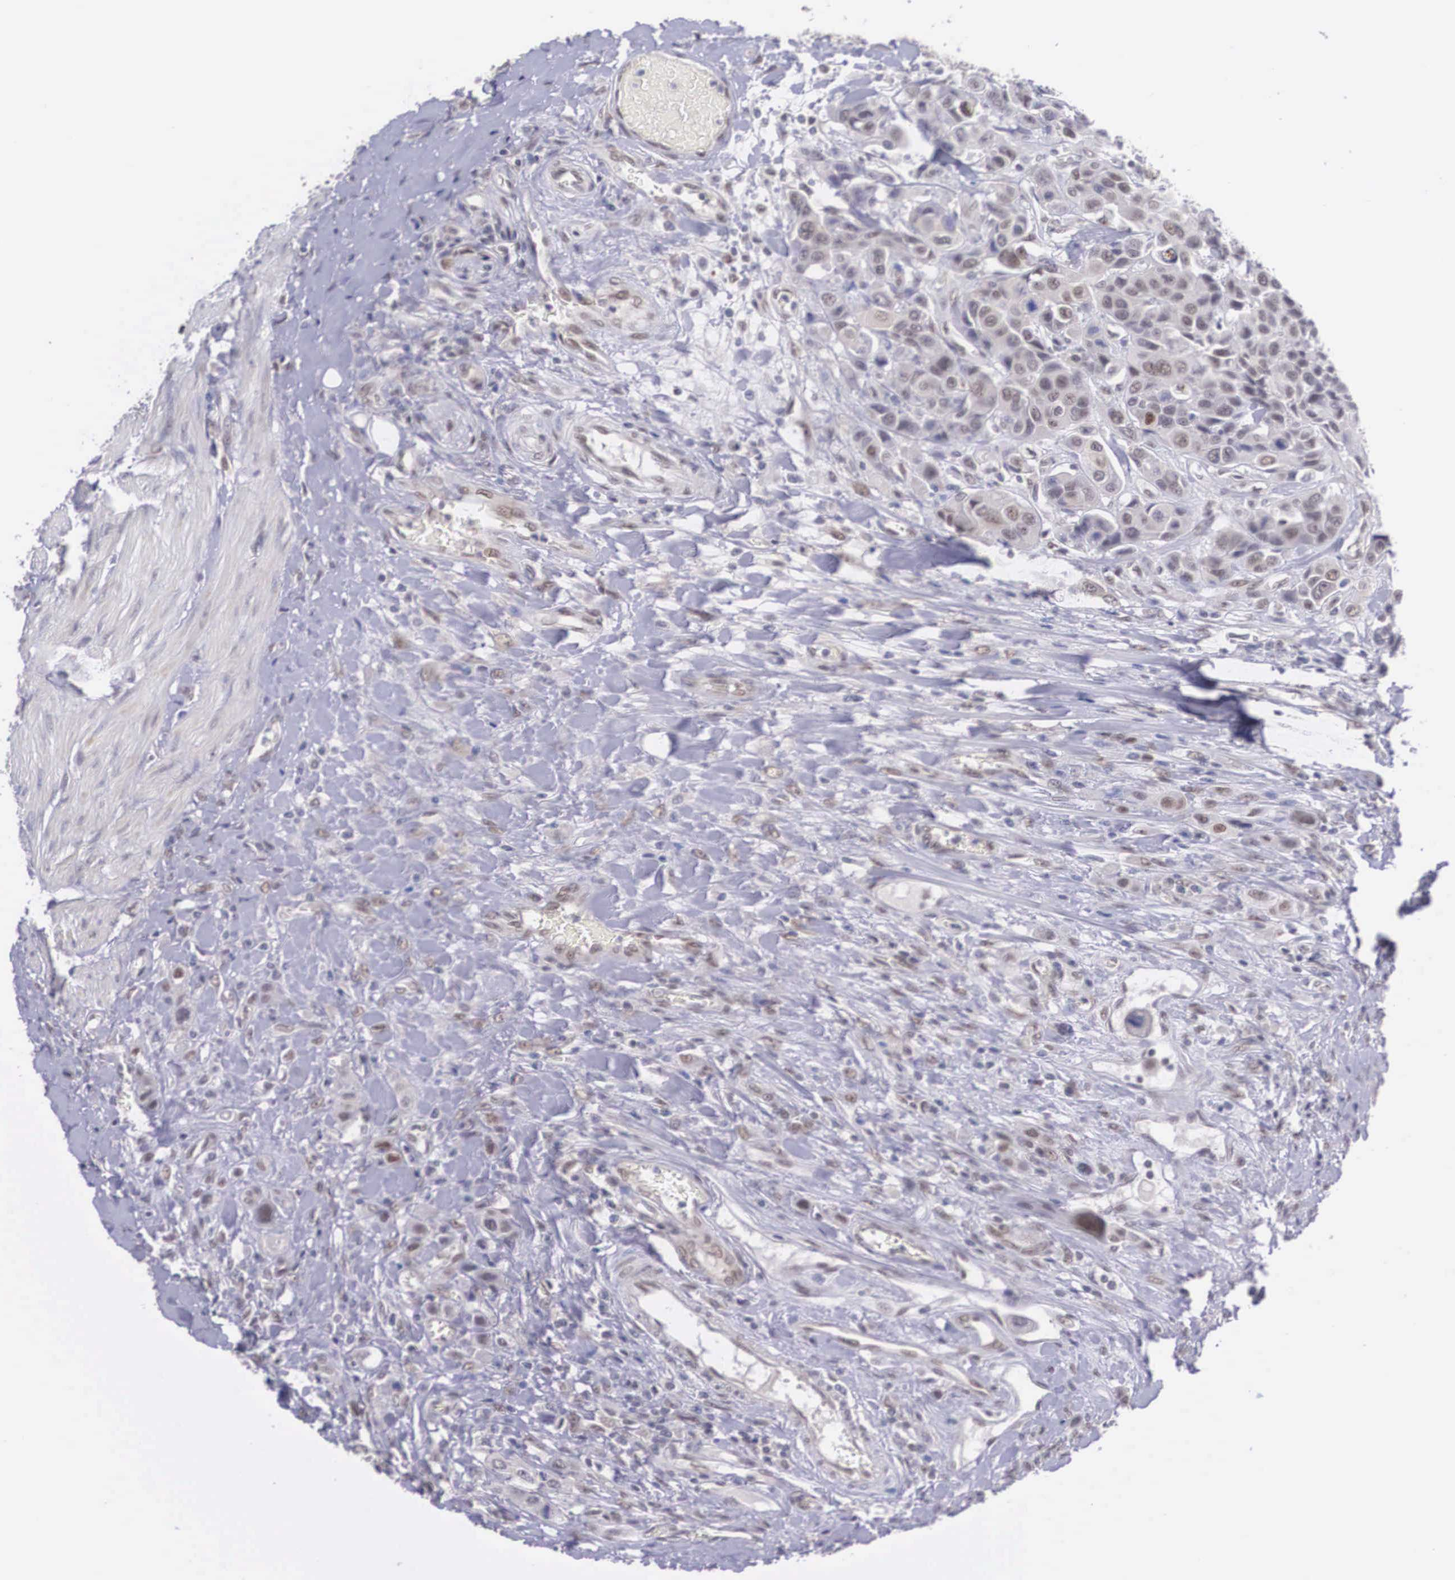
{"staining": {"intensity": "weak", "quantity": "25%-75%", "location": "cytoplasmic/membranous,nuclear"}, "tissue": "urothelial cancer", "cell_type": "Tumor cells", "image_type": "cancer", "snomed": [{"axis": "morphology", "description": "Urothelial carcinoma, High grade"}, {"axis": "topography", "description": "Urinary bladder"}], "caption": "Protein expression analysis of urothelial cancer reveals weak cytoplasmic/membranous and nuclear expression in approximately 25%-75% of tumor cells.", "gene": "NINL", "patient": {"sex": "male", "age": 50}}